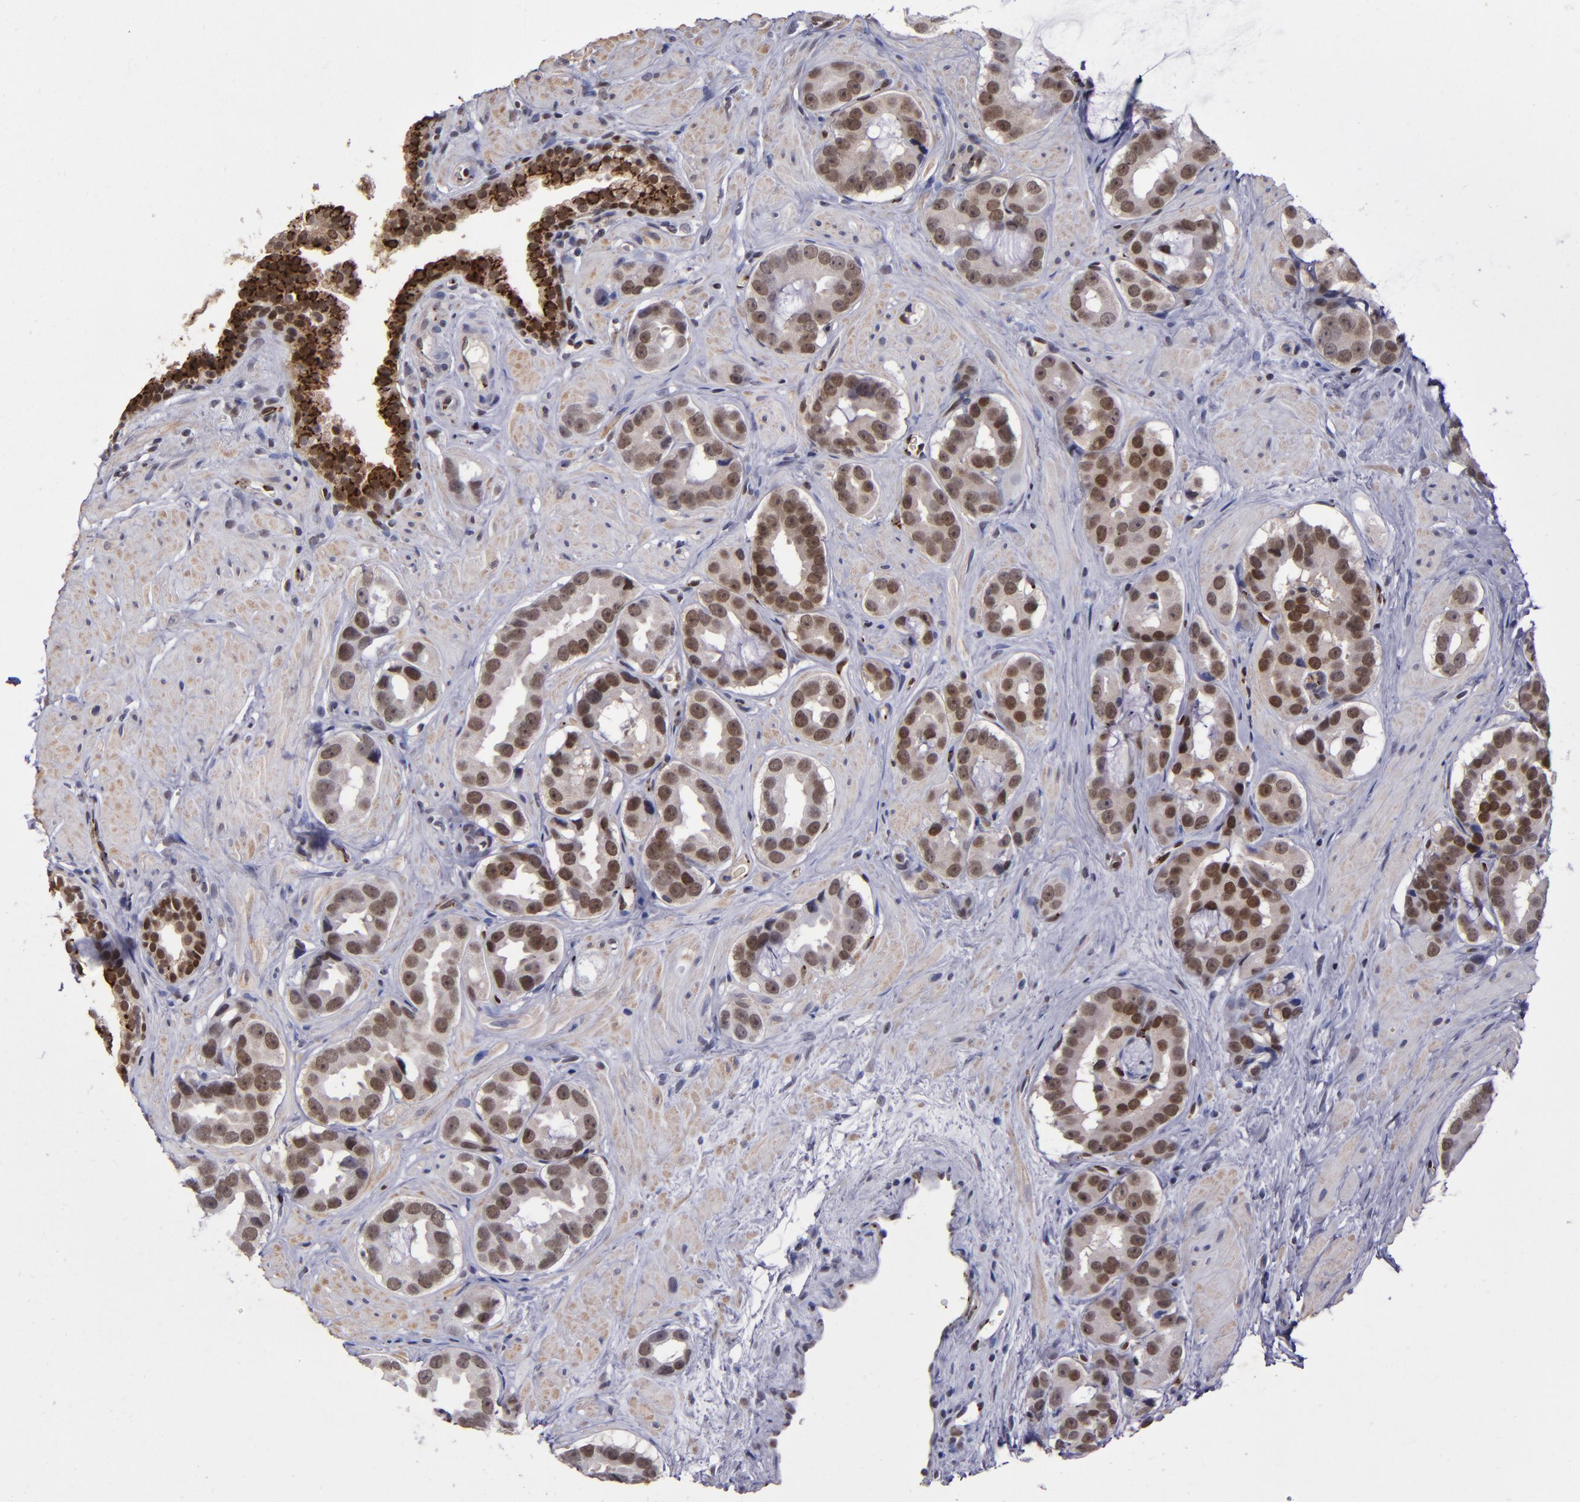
{"staining": {"intensity": "strong", "quantity": ">75%", "location": "cytoplasmic/membranous,nuclear"}, "tissue": "prostate cancer", "cell_type": "Tumor cells", "image_type": "cancer", "snomed": [{"axis": "morphology", "description": "Adenocarcinoma, Low grade"}, {"axis": "topography", "description": "Prostate"}], "caption": "The micrograph displays staining of prostate cancer (adenocarcinoma (low-grade)), revealing strong cytoplasmic/membranous and nuclear protein positivity (brown color) within tumor cells.", "gene": "MGMT", "patient": {"sex": "male", "age": 59}}